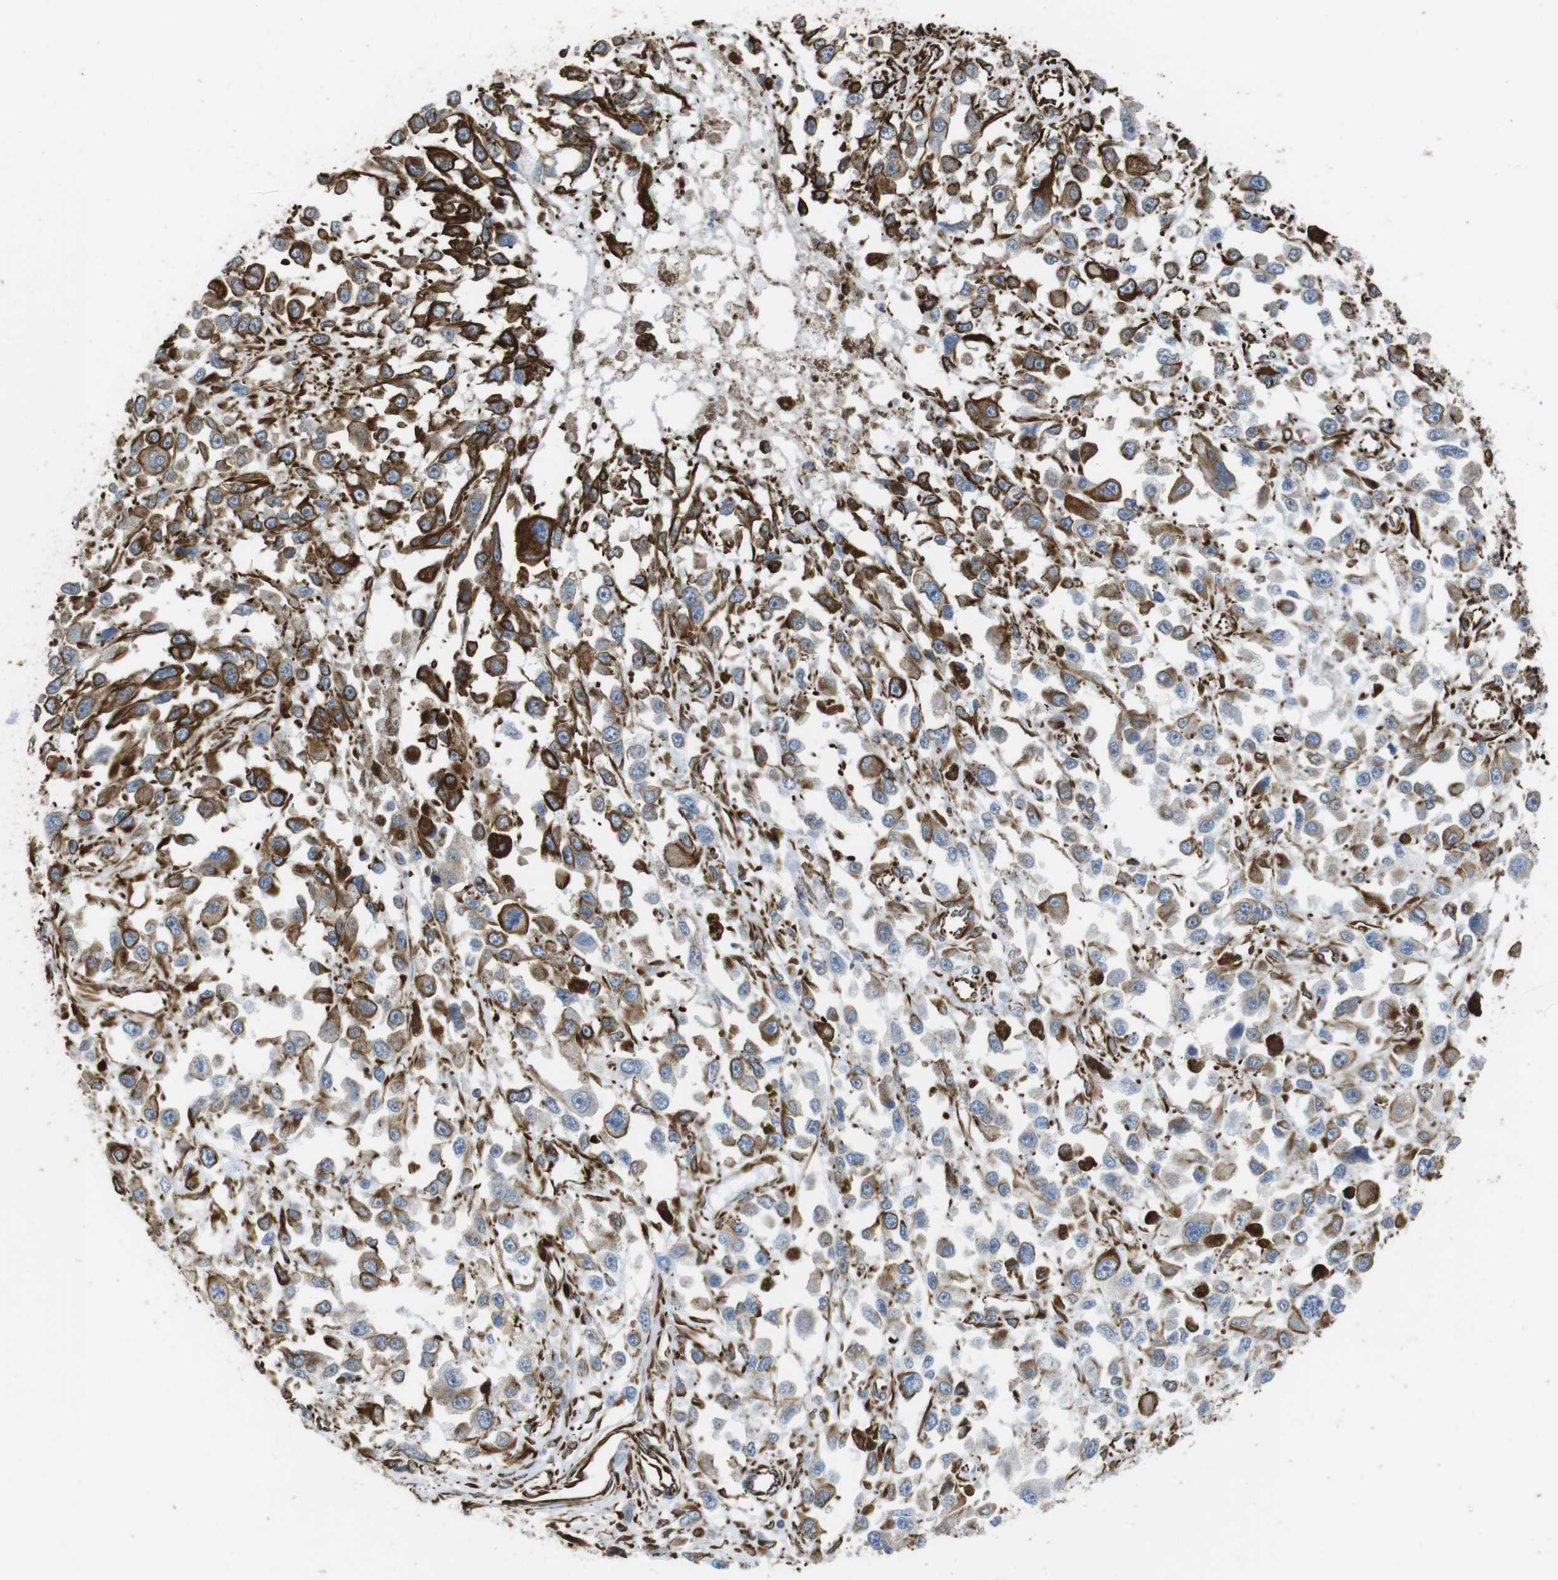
{"staining": {"intensity": "weak", "quantity": ">75%", "location": "cytoplasmic/membranous"}, "tissue": "melanoma", "cell_type": "Tumor cells", "image_type": "cancer", "snomed": [{"axis": "morphology", "description": "Malignant melanoma, Metastatic site"}, {"axis": "topography", "description": "Lymph node"}], "caption": "Malignant melanoma (metastatic site) was stained to show a protein in brown. There is low levels of weak cytoplasmic/membranous expression in approximately >75% of tumor cells.", "gene": "RALGPS1", "patient": {"sex": "male", "age": 59}}